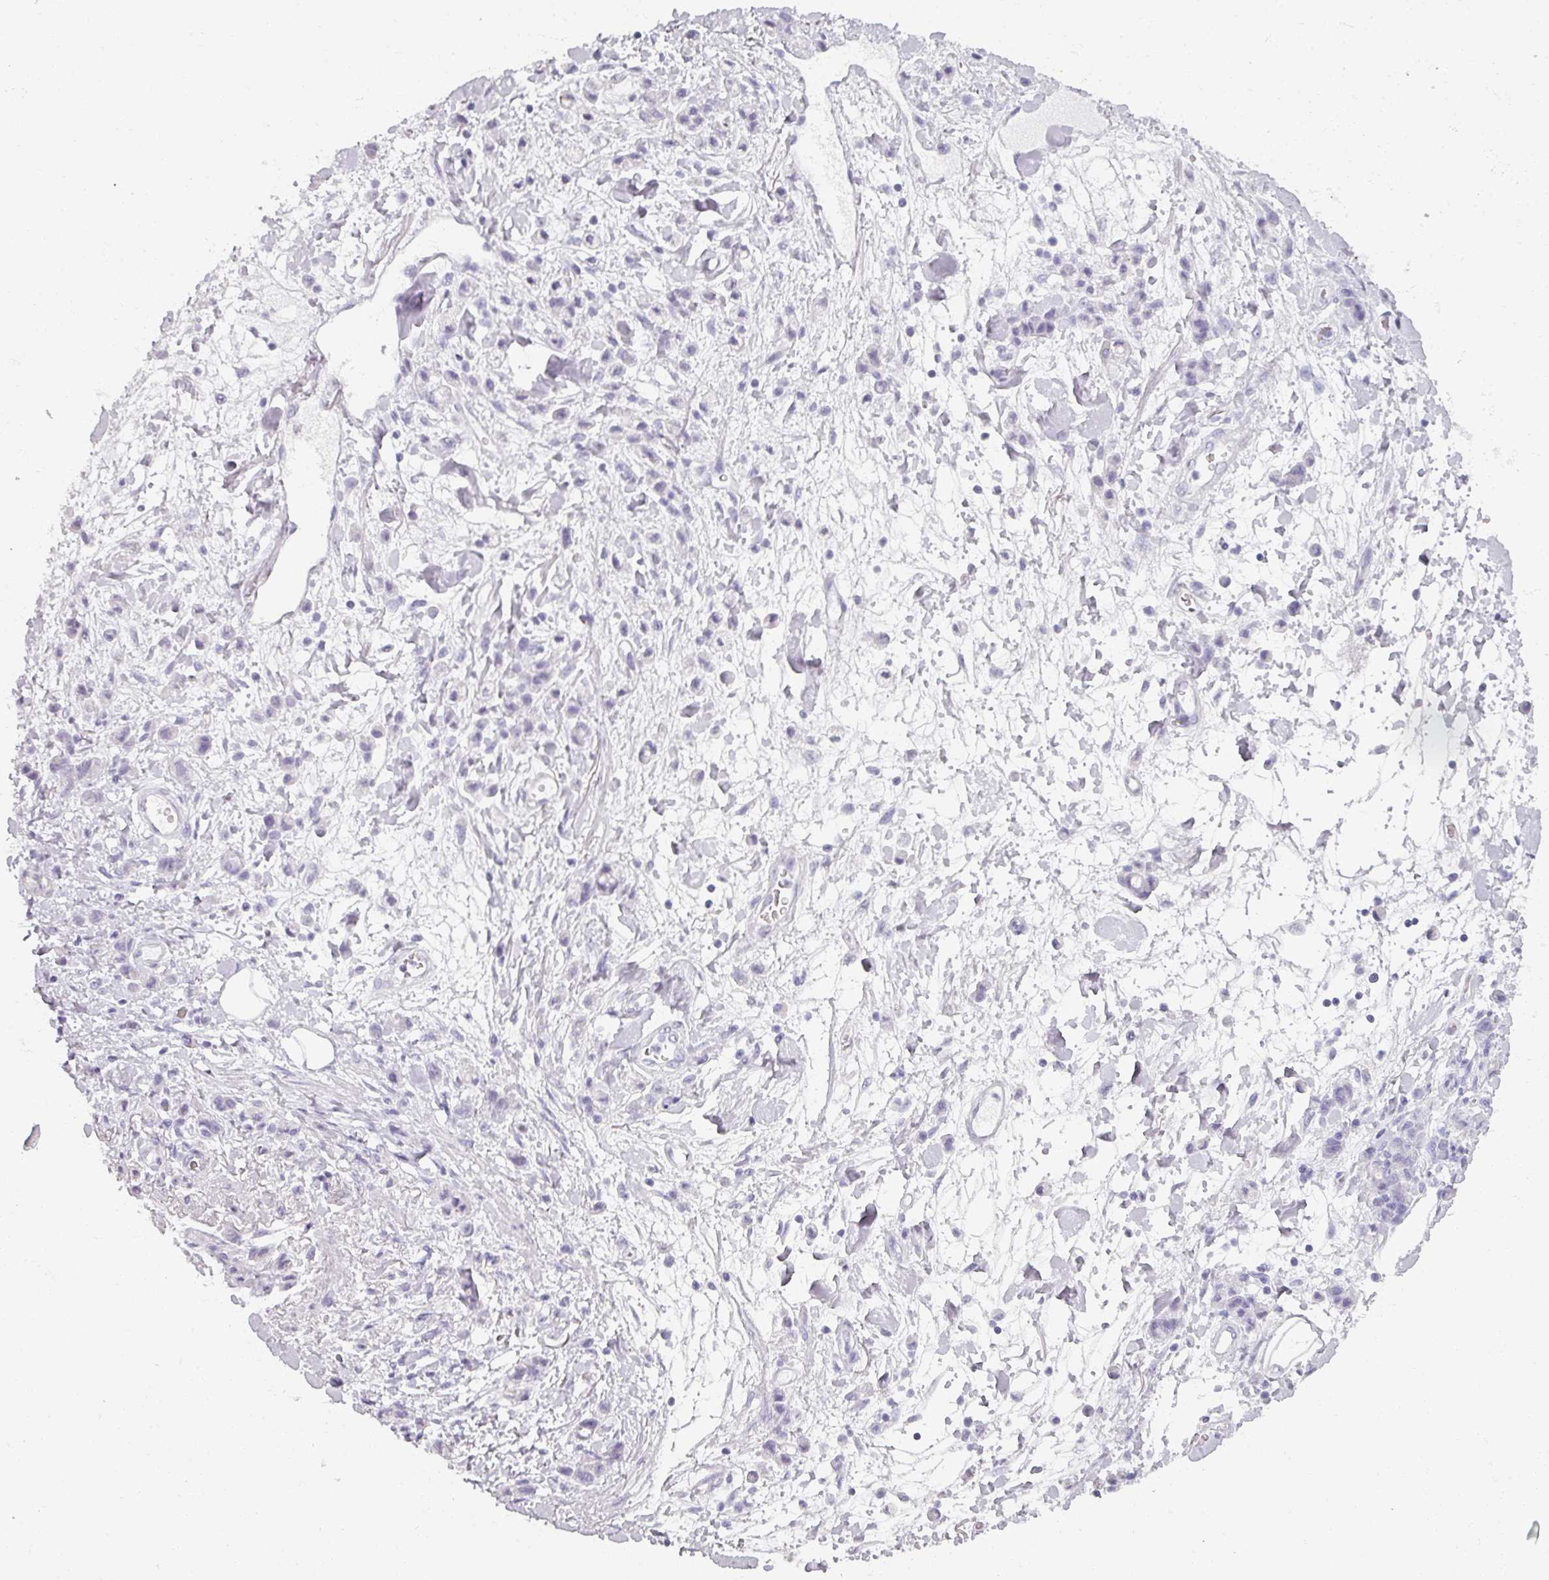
{"staining": {"intensity": "negative", "quantity": "none", "location": "none"}, "tissue": "stomach cancer", "cell_type": "Tumor cells", "image_type": "cancer", "snomed": [{"axis": "morphology", "description": "Adenocarcinoma, NOS"}, {"axis": "topography", "description": "Stomach"}], "caption": "Tumor cells show no significant positivity in stomach cancer (adenocarcinoma).", "gene": "REG3G", "patient": {"sex": "male", "age": 77}}